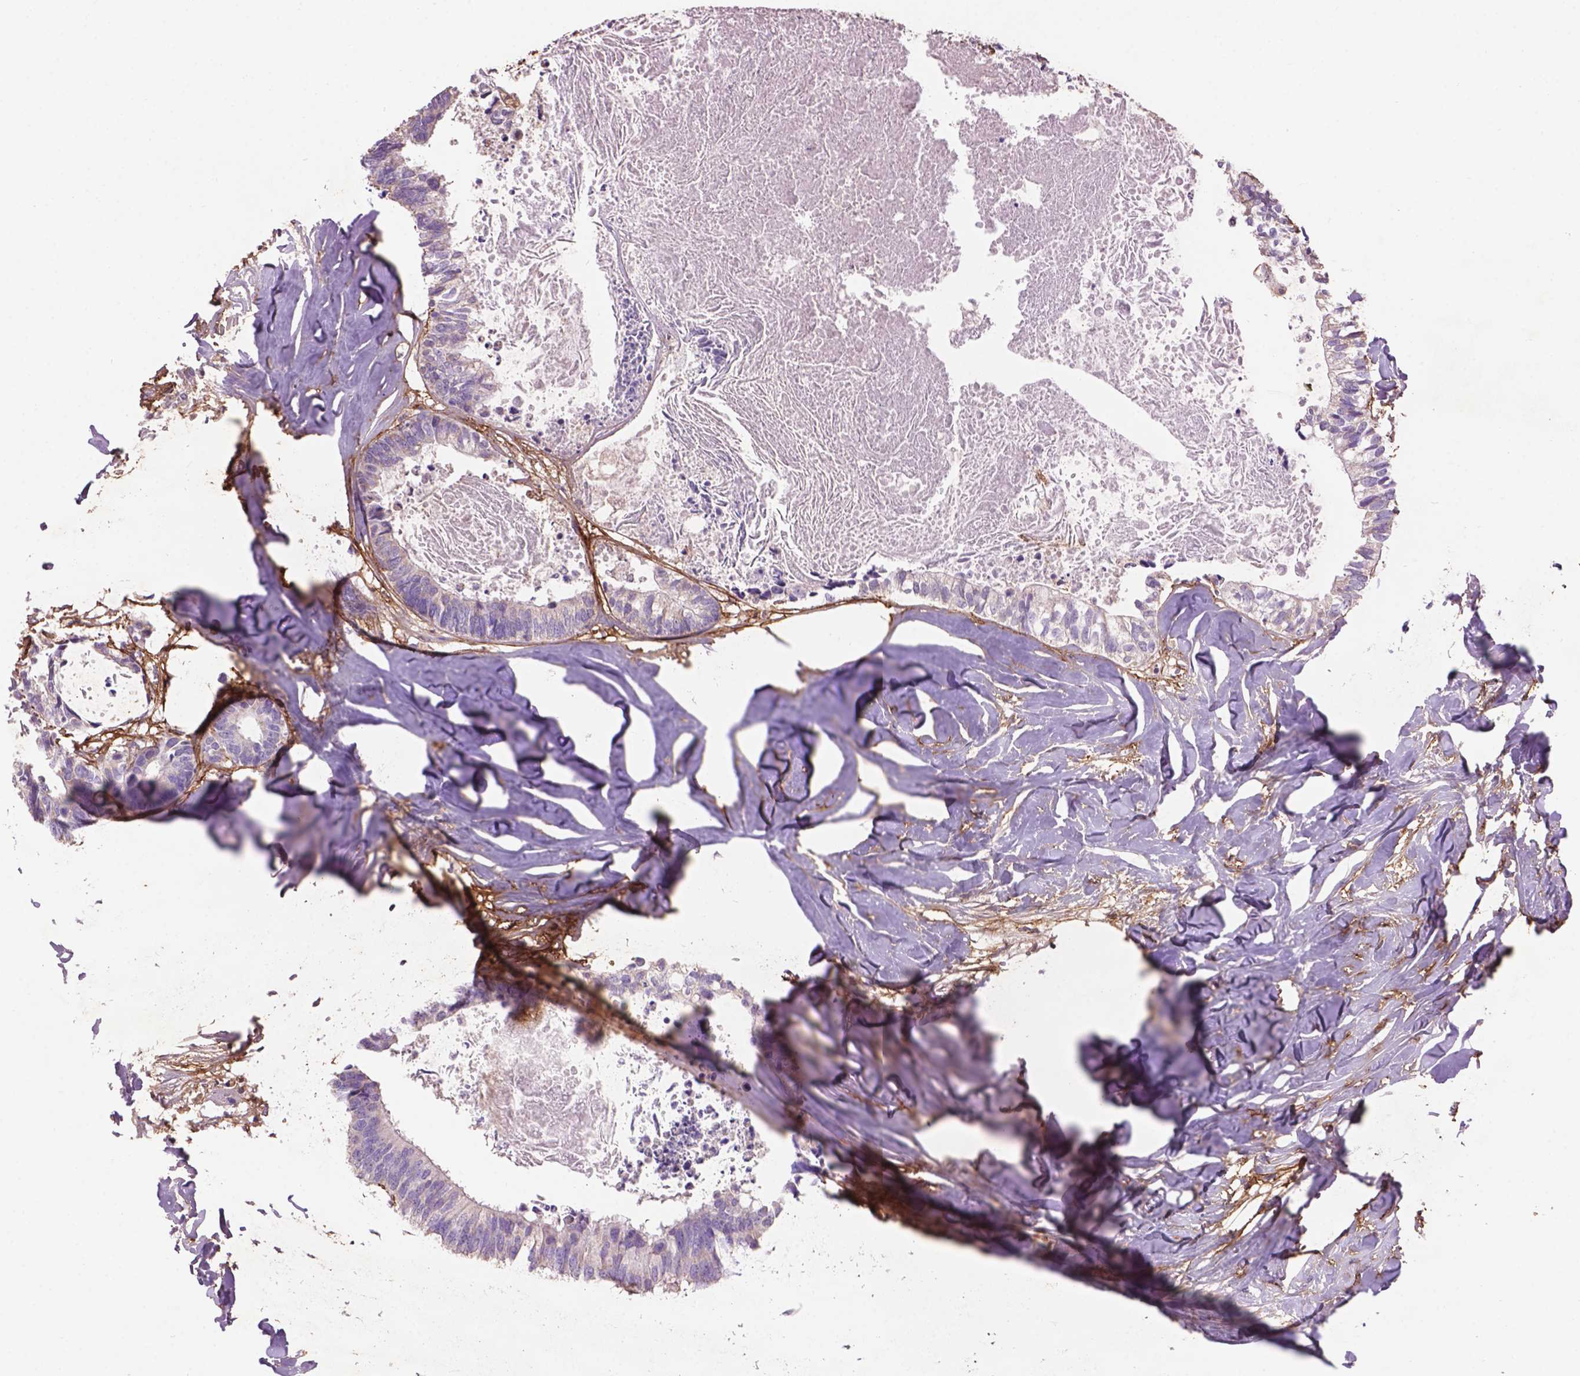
{"staining": {"intensity": "negative", "quantity": "none", "location": "none"}, "tissue": "colorectal cancer", "cell_type": "Tumor cells", "image_type": "cancer", "snomed": [{"axis": "morphology", "description": "Adenocarcinoma, NOS"}, {"axis": "topography", "description": "Colon"}, {"axis": "topography", "description": "Rectum"}], "caption": "Immunohistochemistry (IHC) image of neoplastic tissue: human colorectal cancer stained with DAB (3,3'-diaminobenzidine) demonstrates no significant protein staining in tumor cells.", "gene": "LRRC3C", "patient": {"sex": "male", "age": 57}}